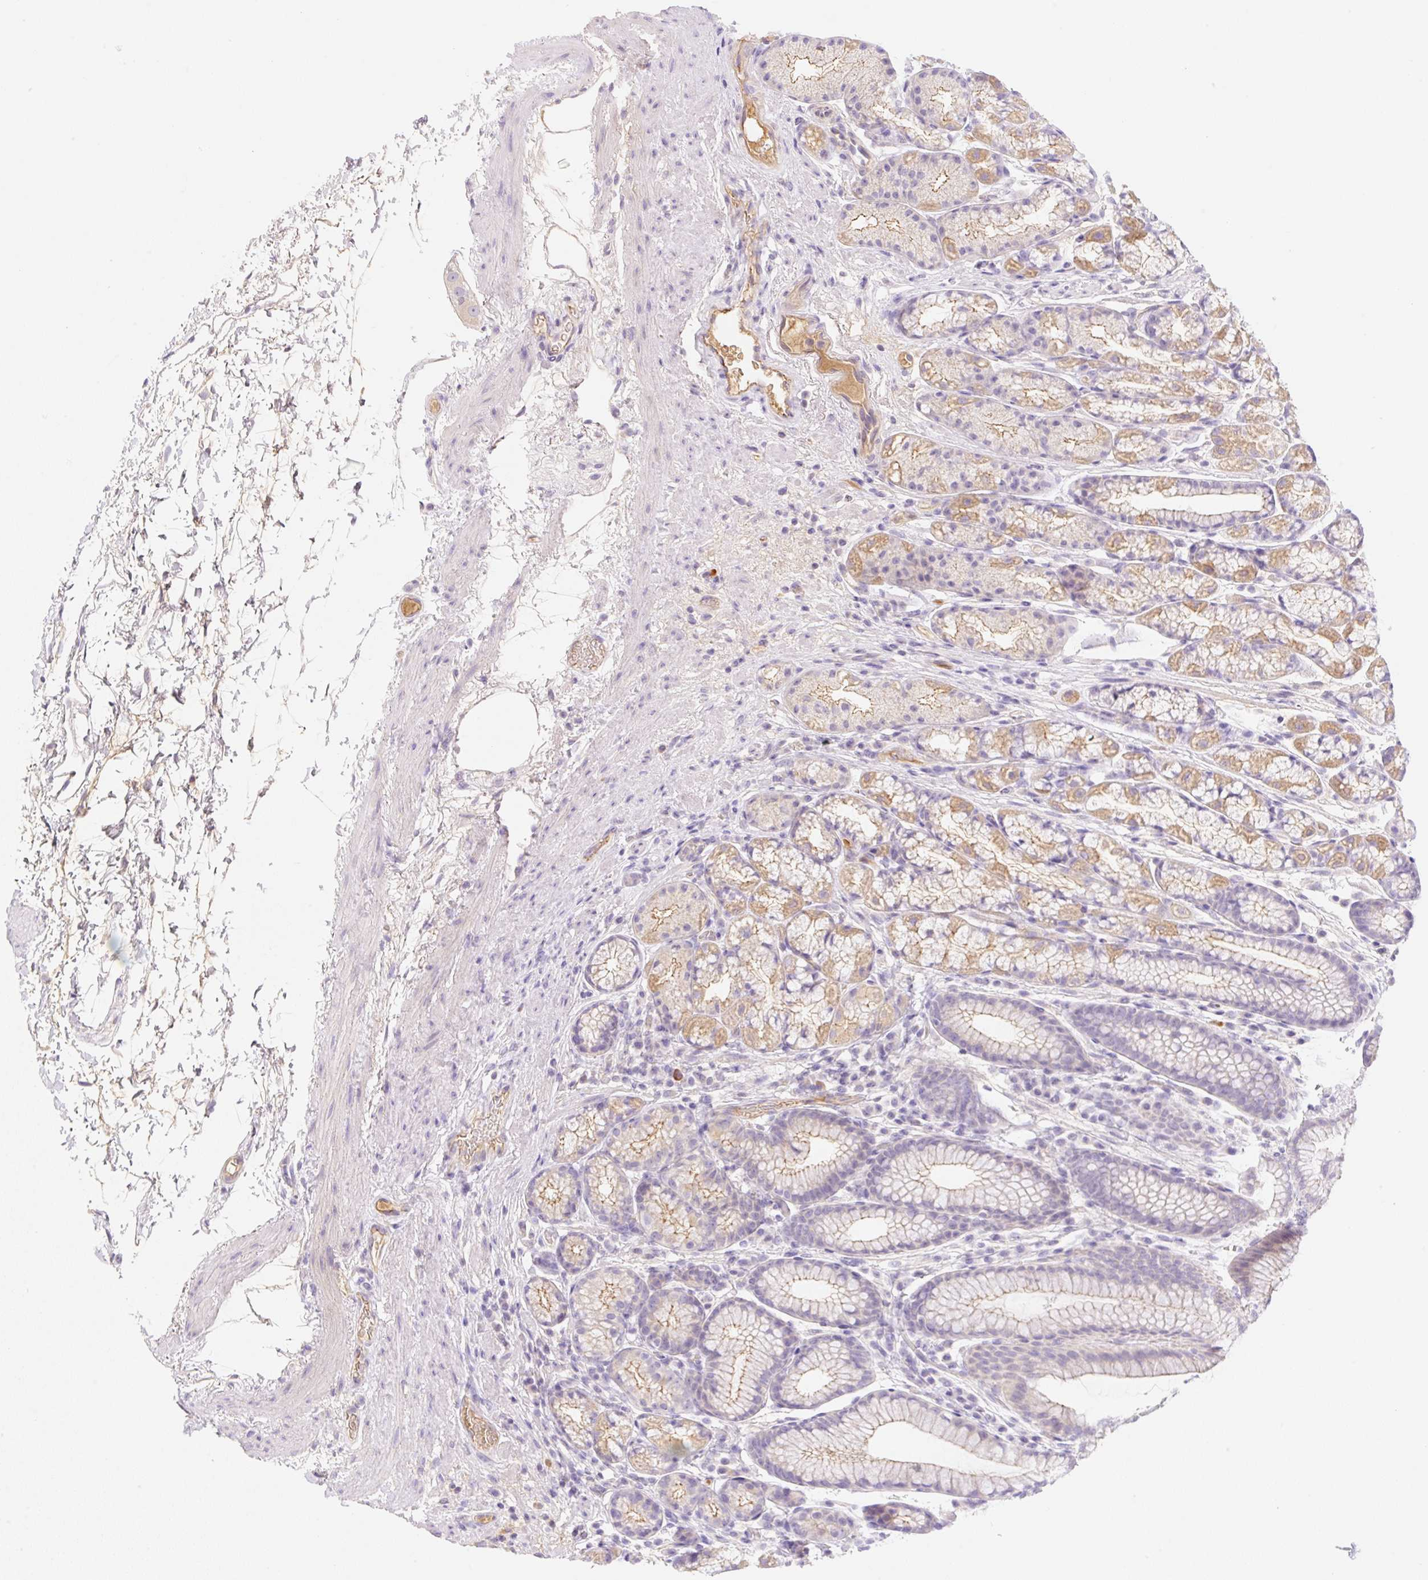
{"staining": {"intensity": "moderate", "quantity": "<25%", "location": "cytoplasmic/membranous"}, "tissue": "stomach", "cell_type": "Glandular cells", "image_type": "normal", "snomed": [{"axis": "morphology", "description": "Normal tissue, NOS"}, {"axis": "topography", "description": "Stomach, lower"}], "caption": "A high-resolution photomicrograph shows immunohistochemistry (IHC) staining of benign stomach, which exhibits moderate cytoplasmic/membranous expression in about <25% of glandular cells.", "gene": "DENND5A", "patient": {"sex": "male", "age": 67}}